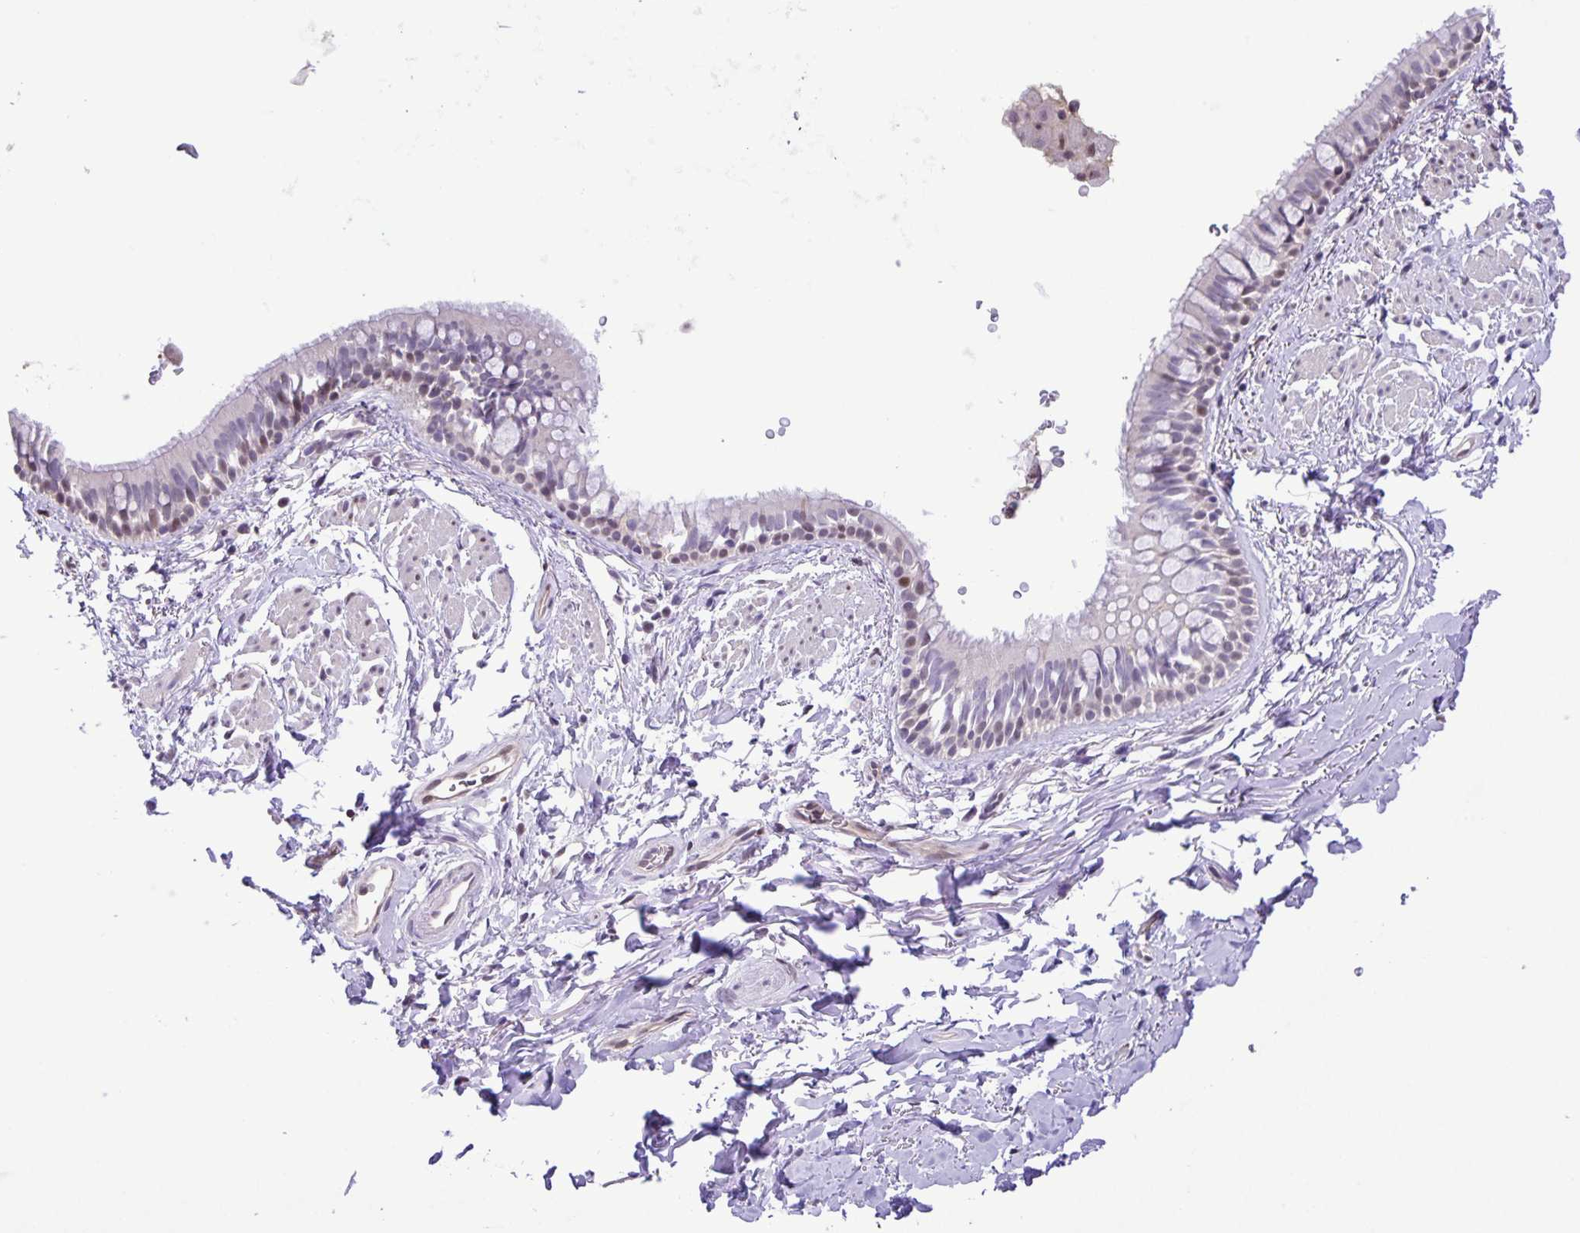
{"staining": {"intensity": "weak", "quantity": "<25%", "location": "nuclear"}, "tissue": "bronchus", "cell_type": "Respiratory epithelial cells", "image_type": "normal", "snomed": [{"axis": "morphology", "description": "Normal tissue, NOS"}, {"axis": "topography", "description": "Lymph node"}, {"axis": "topography", "description": "Cartilage tissue"}, {"axis": "topography", "description": "Bronchus"}], "caption": "This is an immunohistochemistry (IHC) photomicrograph of unremarkable human bronchus. There is no staining in respiratory epithelial cells.", "gene": "ONECUT2", "patient": {"sex": "female", "age": 70}}